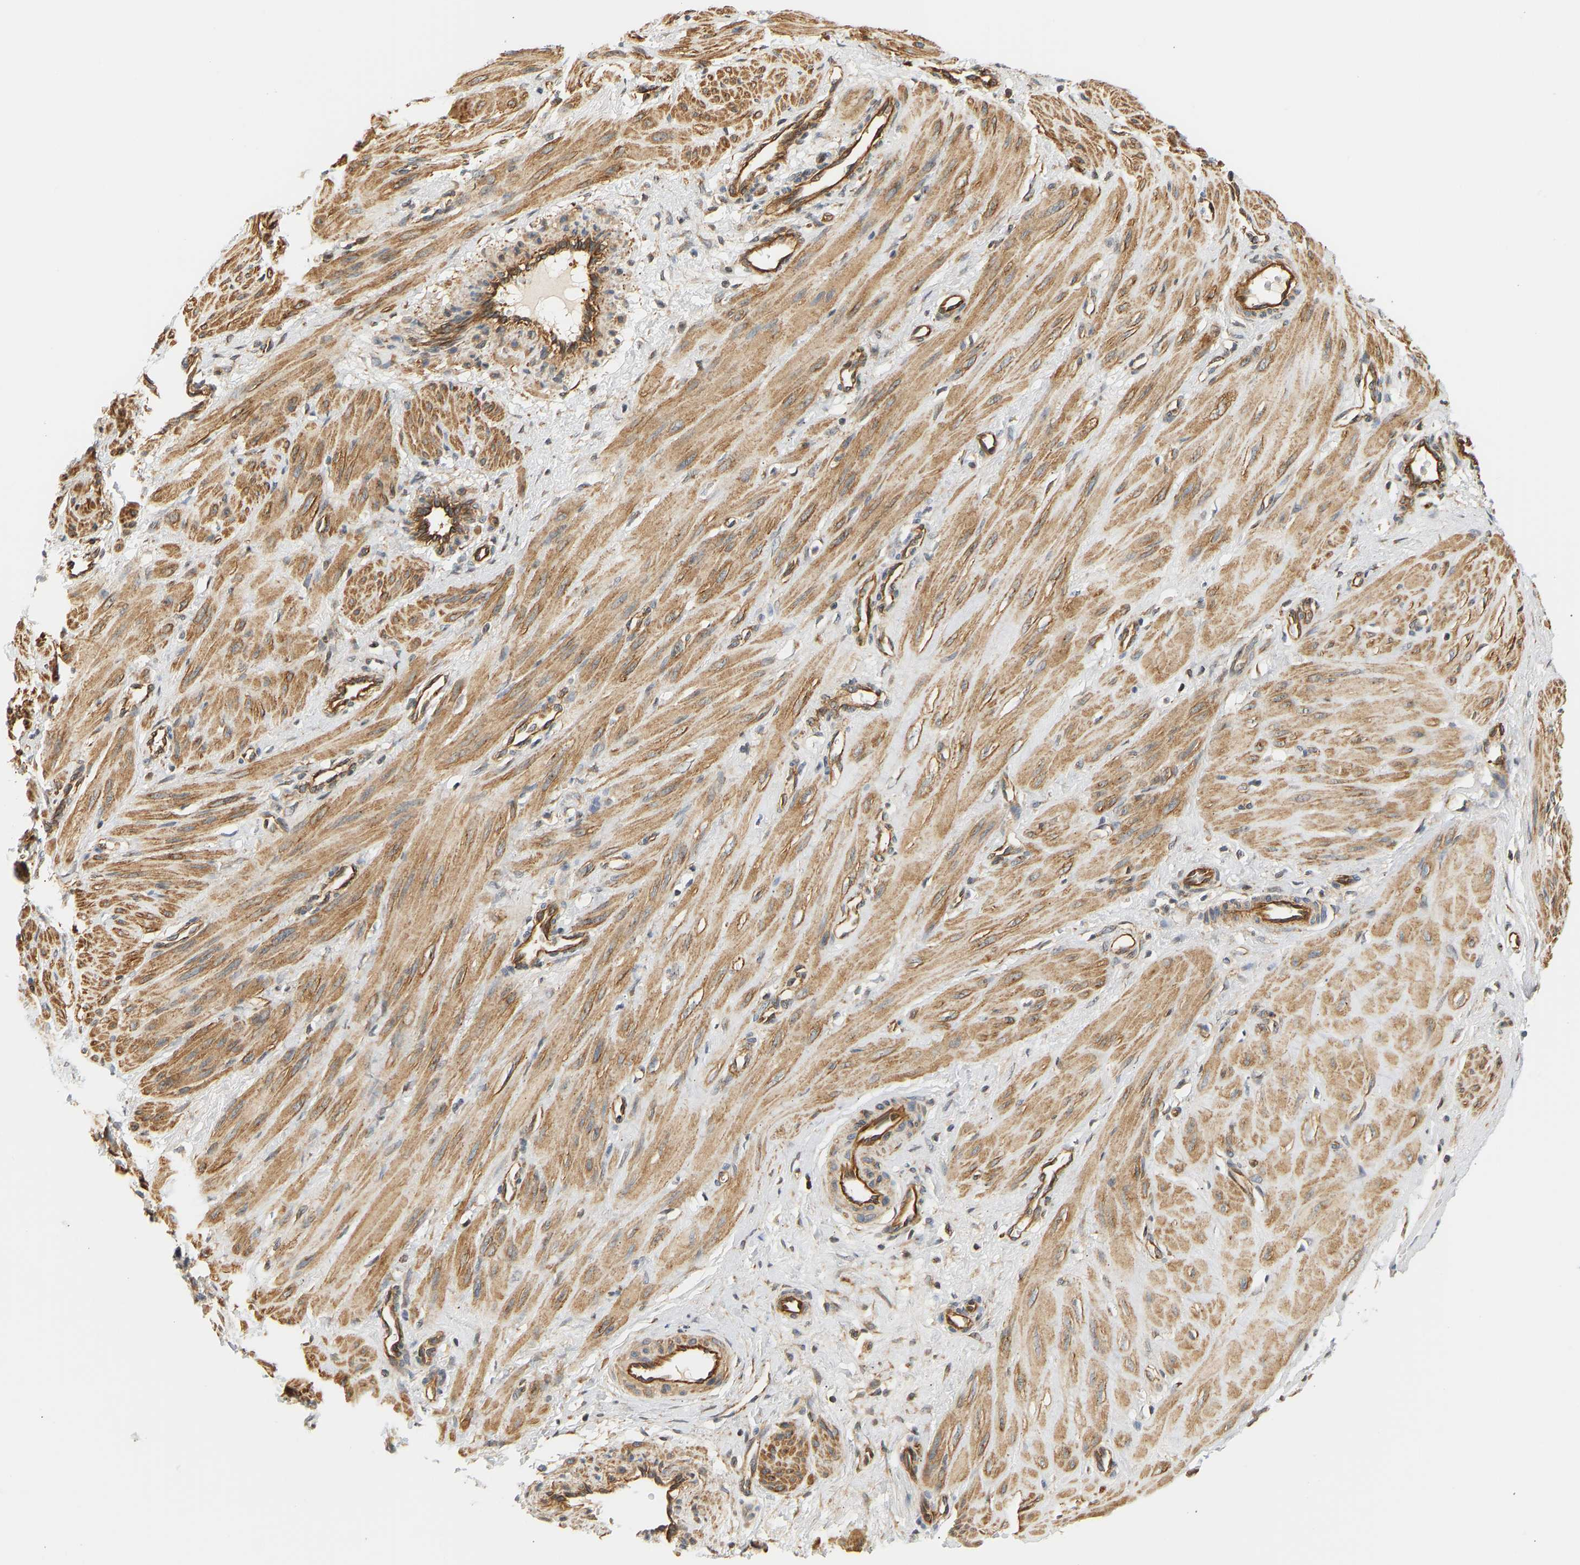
{"staining": {"intensity": "moderate", "quantity": ">75%", "location": "cytoplasmic/membranous"}, "tissue": "smooth muscle", "cell_type": "Smooth muscle cells", "image_type": "normal", "snomed": [{"axis": "morphology", "description": "Normal tissue, NOS"}, {"axis": "topography", "description": "Endometrium"}], "caption": "Human smooth muscle stained for a protein (brown) displays moderate cytoplasmic/membranous positive expression in approximately >75% of smooth muscle cells.", "gene": "CEP57", "patient": {"sex": "female", "age": 33}}